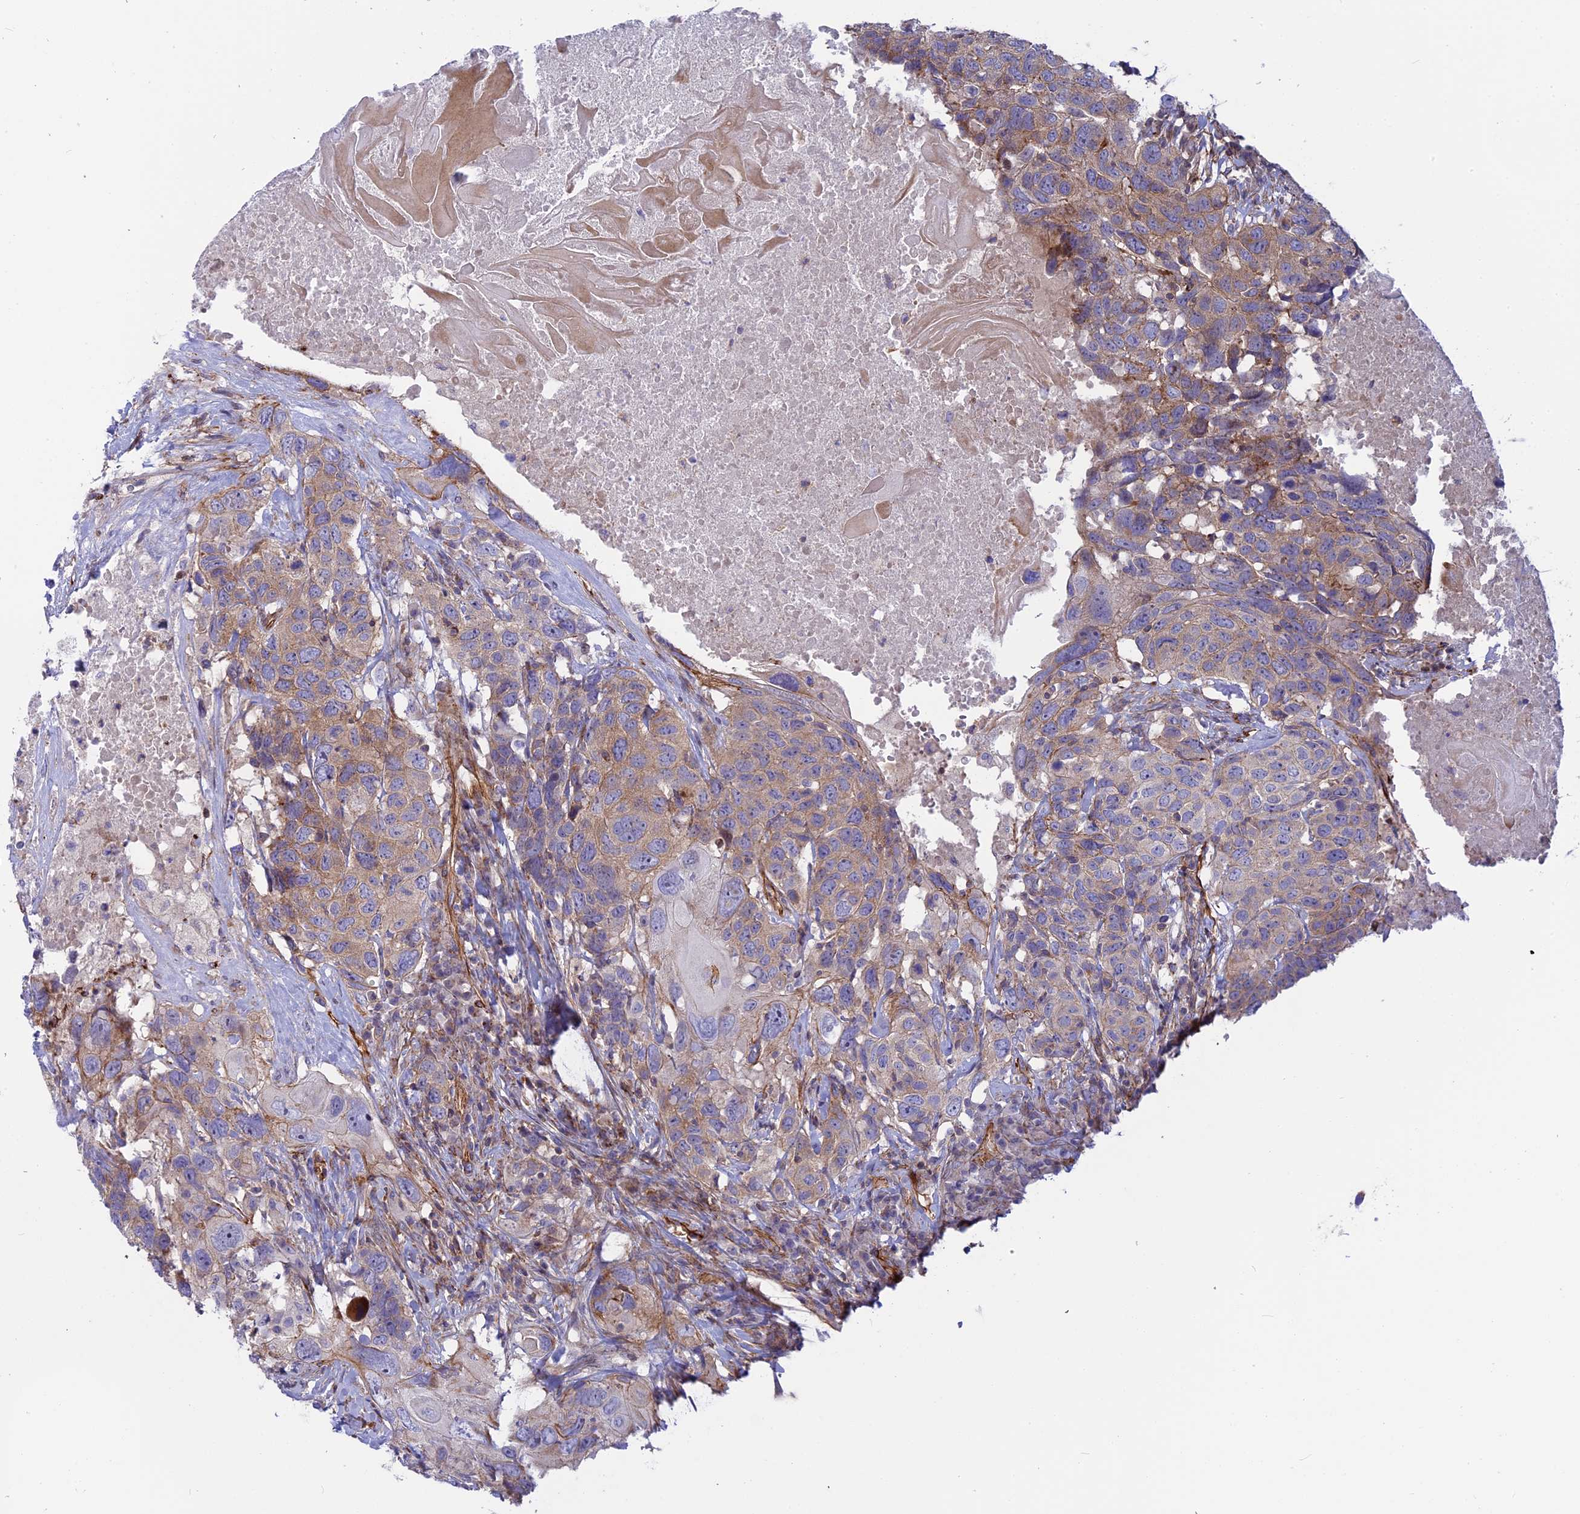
{"staining": {"intensity": "moderate", "quantity": "25%-75%", "location": "cytoplasmic/membranous"}, "tissue": "head and neck cancer", "cell_type": "Tumor cells", "image_type": "cancer", "snomed": [{"axis": "morphology", "description": "Squamous cell carcinoma, NOS"}, {"axis": "topography", "description": "Head-Neck"}], "caption": "Protein staining of head and neck squamous cell carcinoma tissue displays moderate cytoplasmic/membranous expression in about 25%-75% of tumor cells. (brown staining indicates protein expression, while blue staining denotes nuclei).", "gene": "CNBD2", "patient": {"sex": "male", "age": 66}}